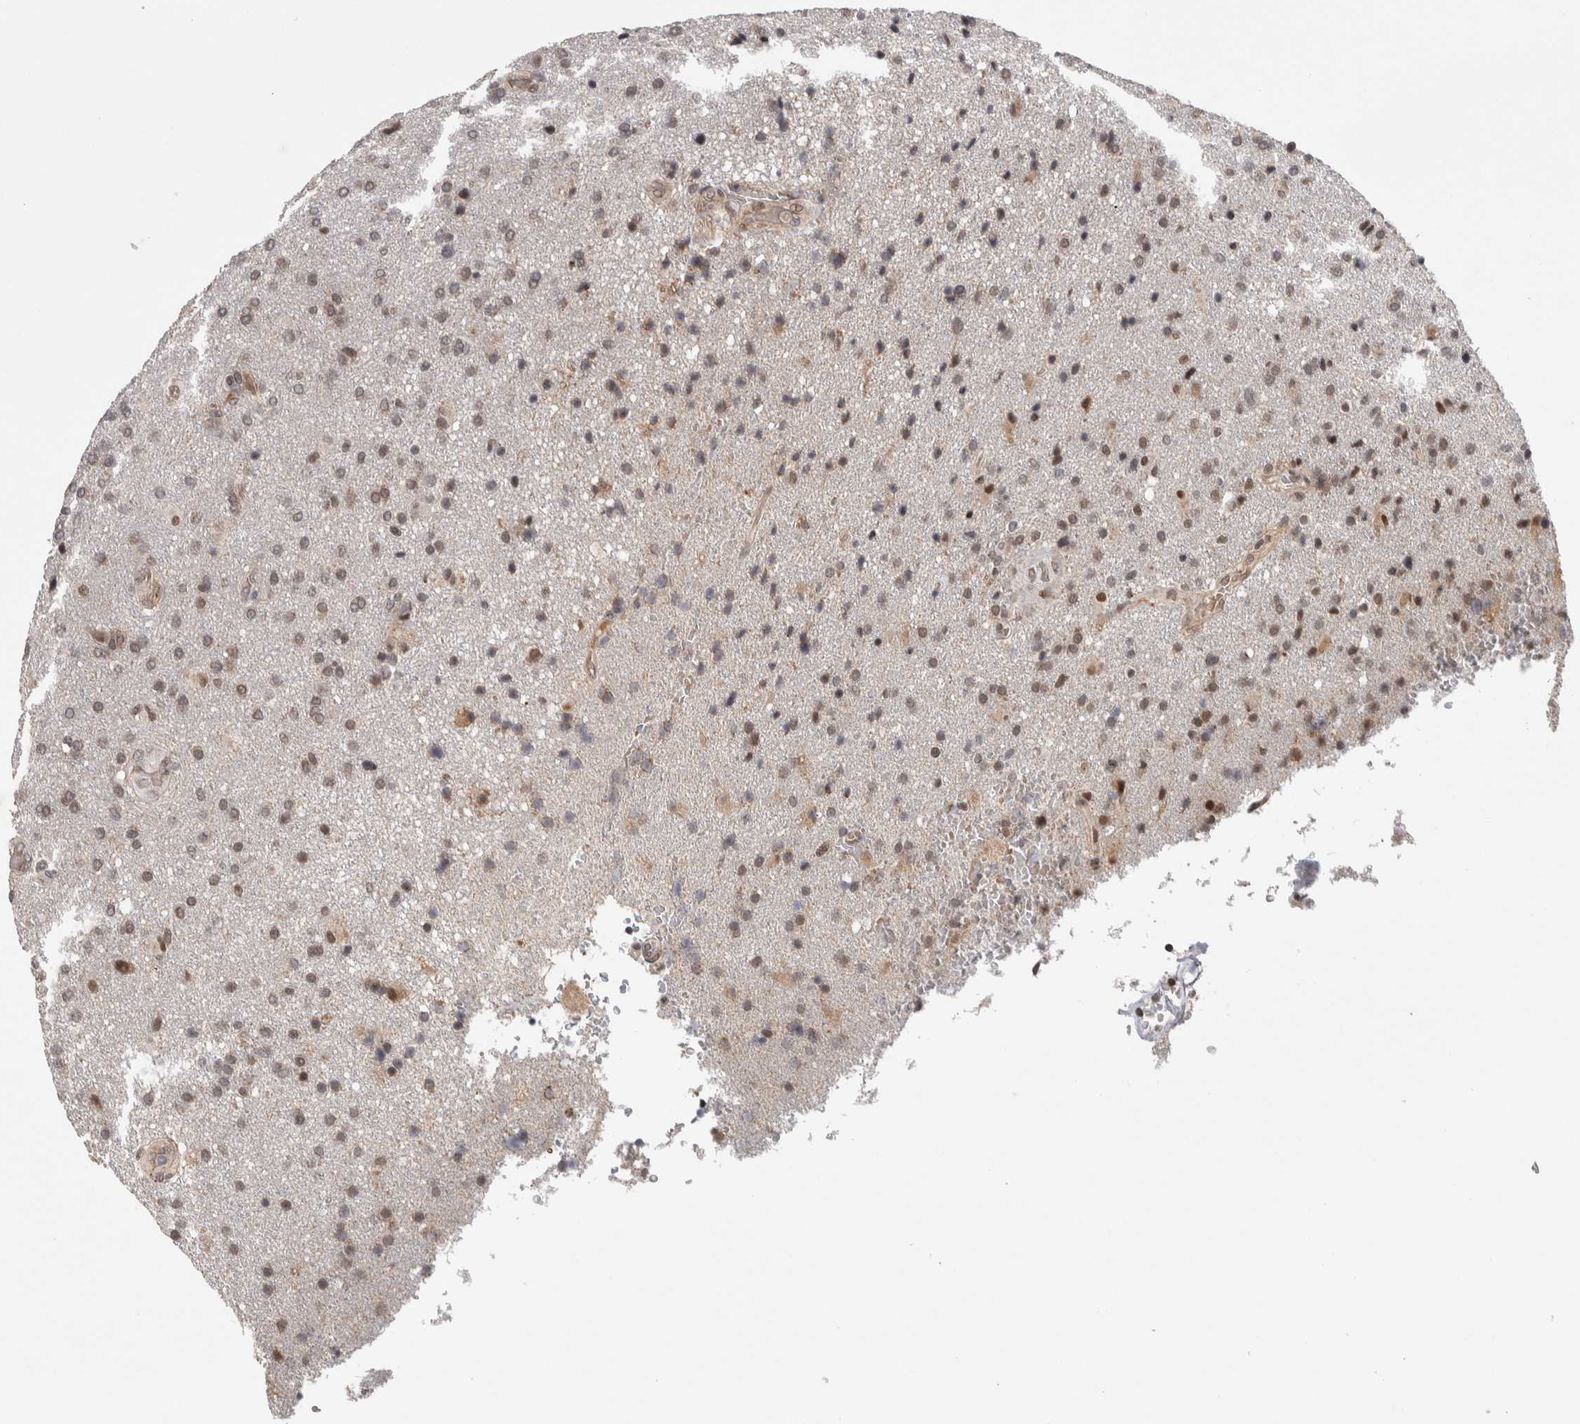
{"staining": {"intensity": "weak", "quantity": "25%-75%", "location": "nuclear"}, "tissue": "glioma", "cell_type": "Tumor cells", "image_type": "cancer", "snomed": [{"axis": "morphology", "description": "Glioma, malignant, High grade"}, {"axis": "topography", "description": "Brain"}], "caption": "Human glioma stained for a protein (brown) shows weak nuclear positive expression in about 25%-75% of tumor cells.", "gene": "ZNF592", "patient": {"sex": "male", "age": 72}}